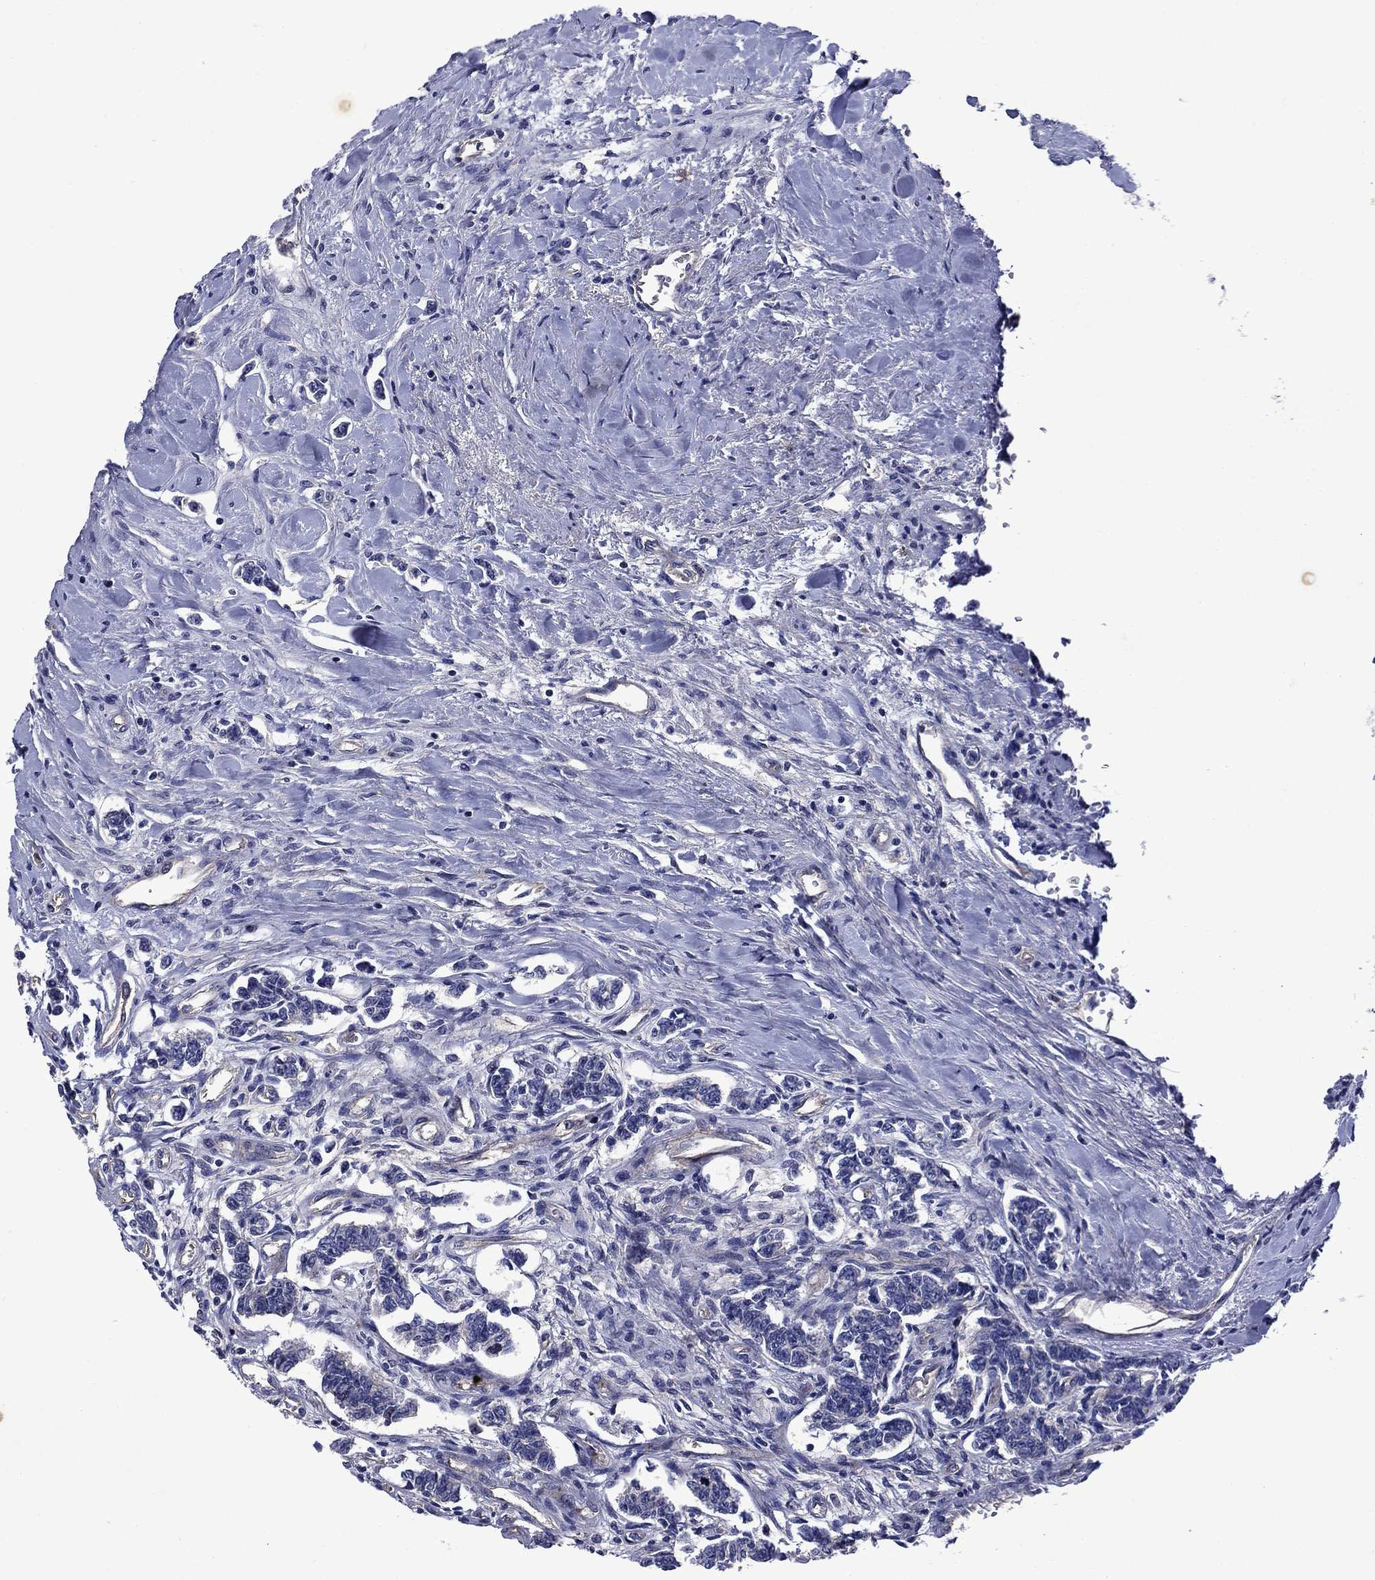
{"staining": {"intensity": "negative", "quantity": "none", "location": "none"}, "tissue": "carcinoid", "cell_type": "Tumor cells", "image_type": "cancer", "snomed": [{"axis": "morphology", "description": "Carcinoid, malignant, NOS"}, {"axis": "topography", "description": "Kidney"}], "caption": "This is an IHC image of carcinoid. There is no staining in tumor cells.", "gene": "KIF22", "patient": {"sex": "female", "age": 41}}